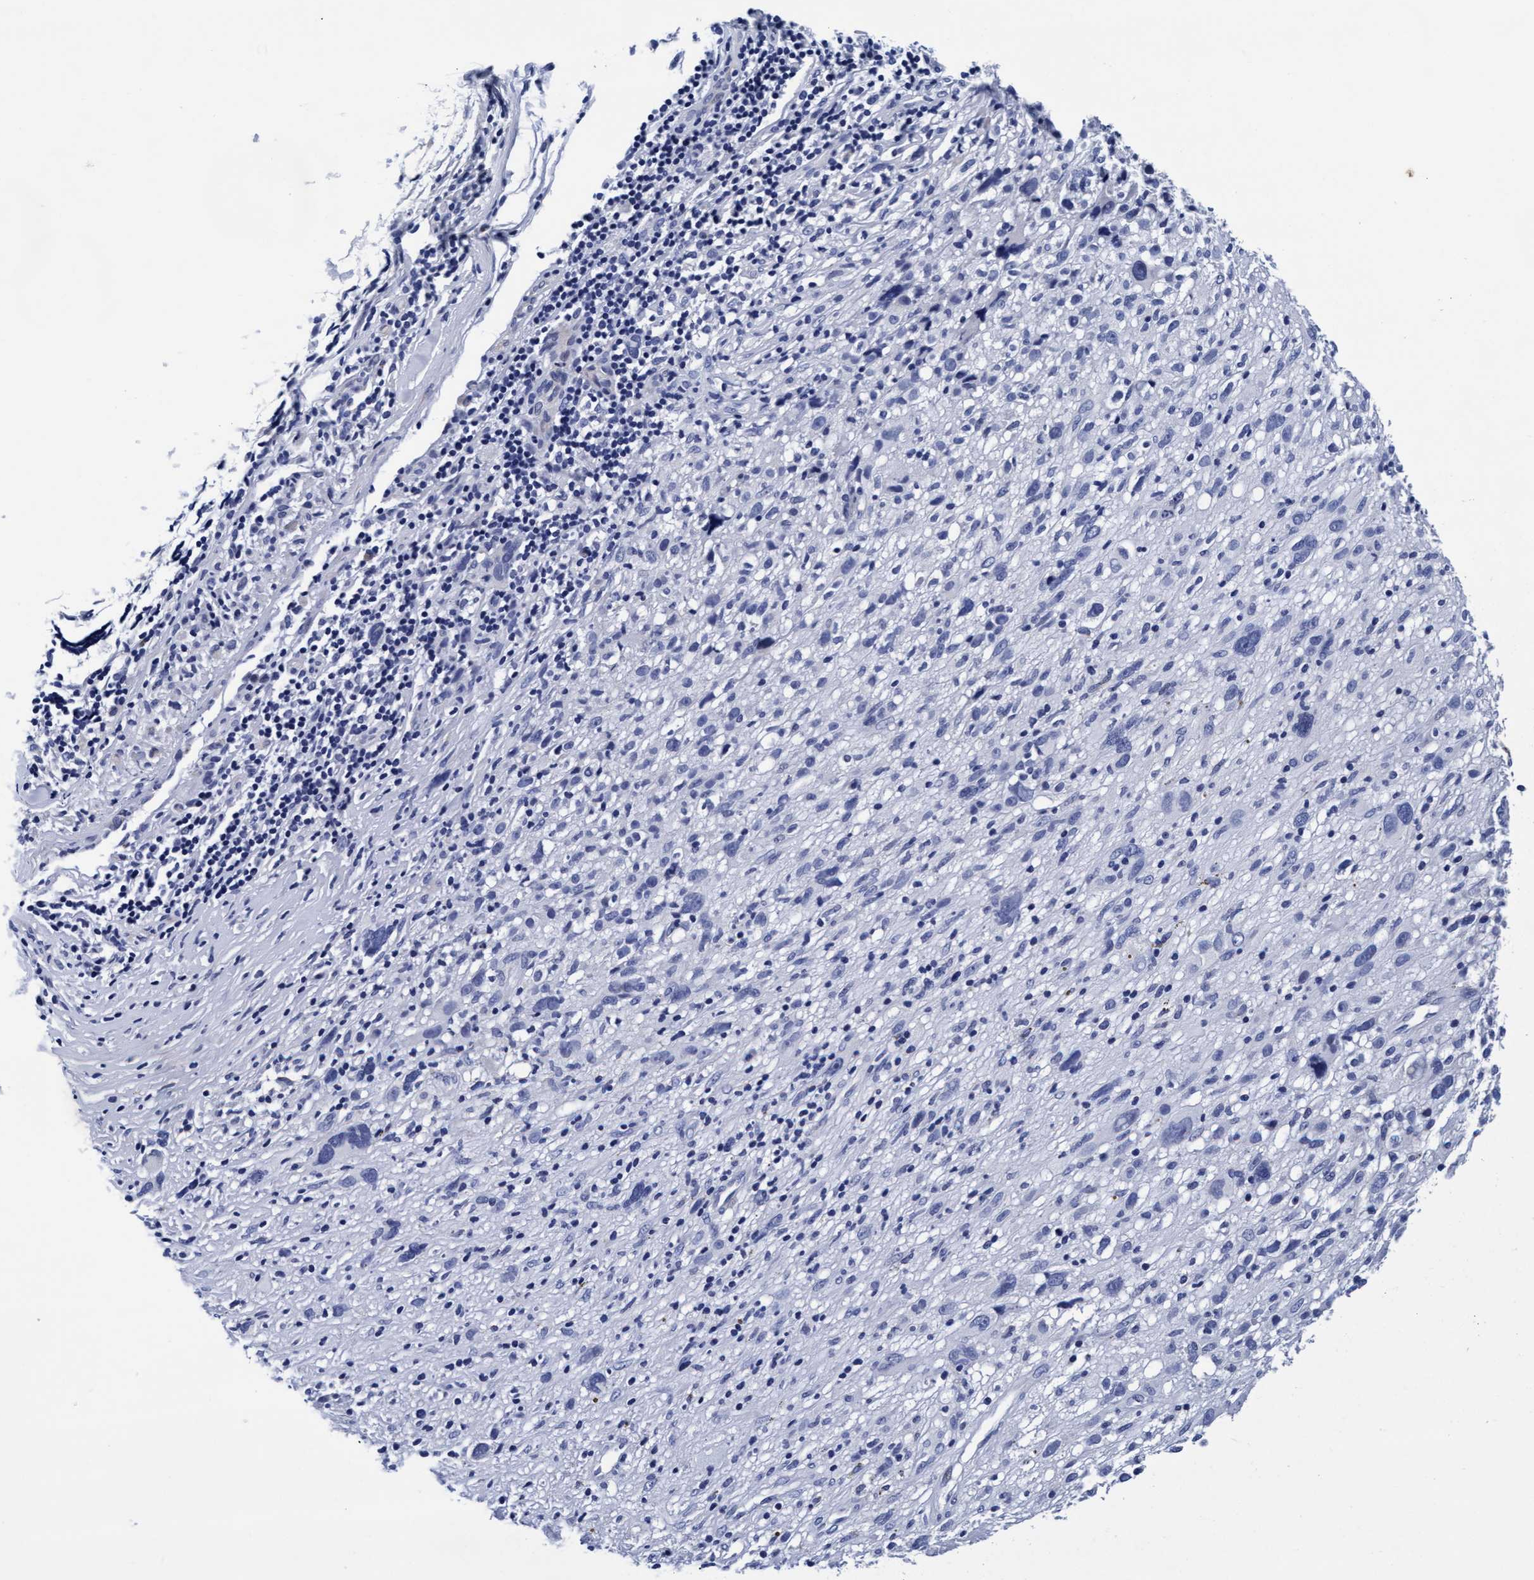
{"staining": {"intensity": "negative", "quantity": "none", "location": "none"}, "tissue": "melanoma", "cell_type": "Tumor cells", "image_type": "cancer", "snomed": [{"axis": "morphology", "description": "Malignant melanoma, NOS"}, {"axis": "topography", "description": "Skin"}], "caption": "The histopathology image exhibits no staining of tumor cells in melanoma. The staining was performed using DAB (3,3'-diaminobenzidine) to visualize the protein expression in brown, while the nuclei were stained in blue with hematoxylin (Magnification: 20x).", "gene": "ARSG", "patient": {"sex": "female", "age": 55}}